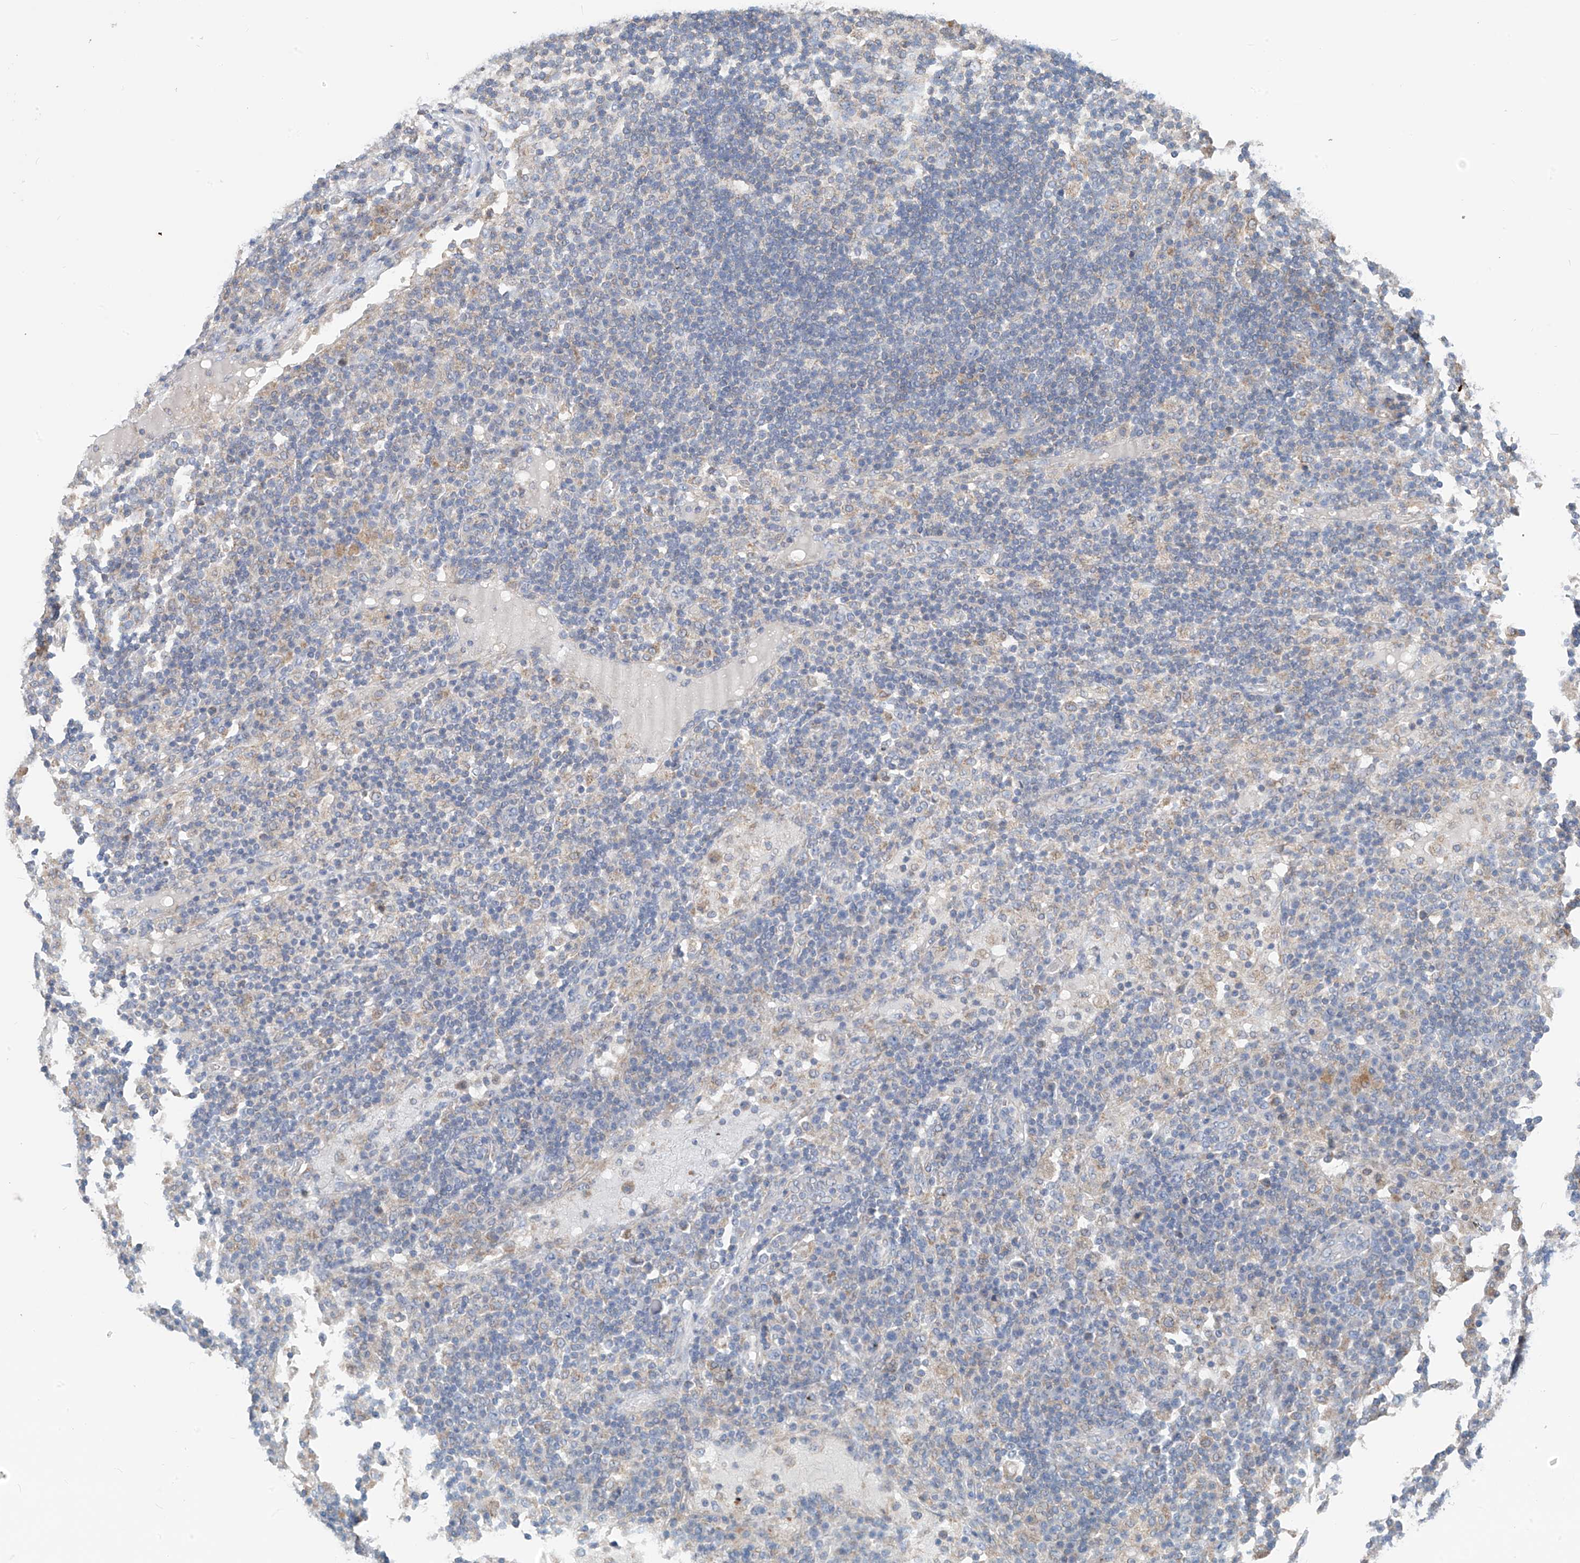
{"staining": {"intensity": "negative", "quantity": "none", "location": "none"}, "tissue": "lymph node", "cell_type": "Germinal center cells", "image_type": "normal", "snomed": [{"axis": "morphology", "description": "Normal tissue, NOS"}, {"axis": "topography", "description": "Lymph node"}], "caption": "Immunohistochemistry (IHC) of unremarkable lymph node reveals no positivity in germinal center cells. The staining is performed using DAB brown chromogen with nuclei counter-stained in using hematoxylin.", "gene": "SYN3", "patient": {"sex": "female", "age": 53}}